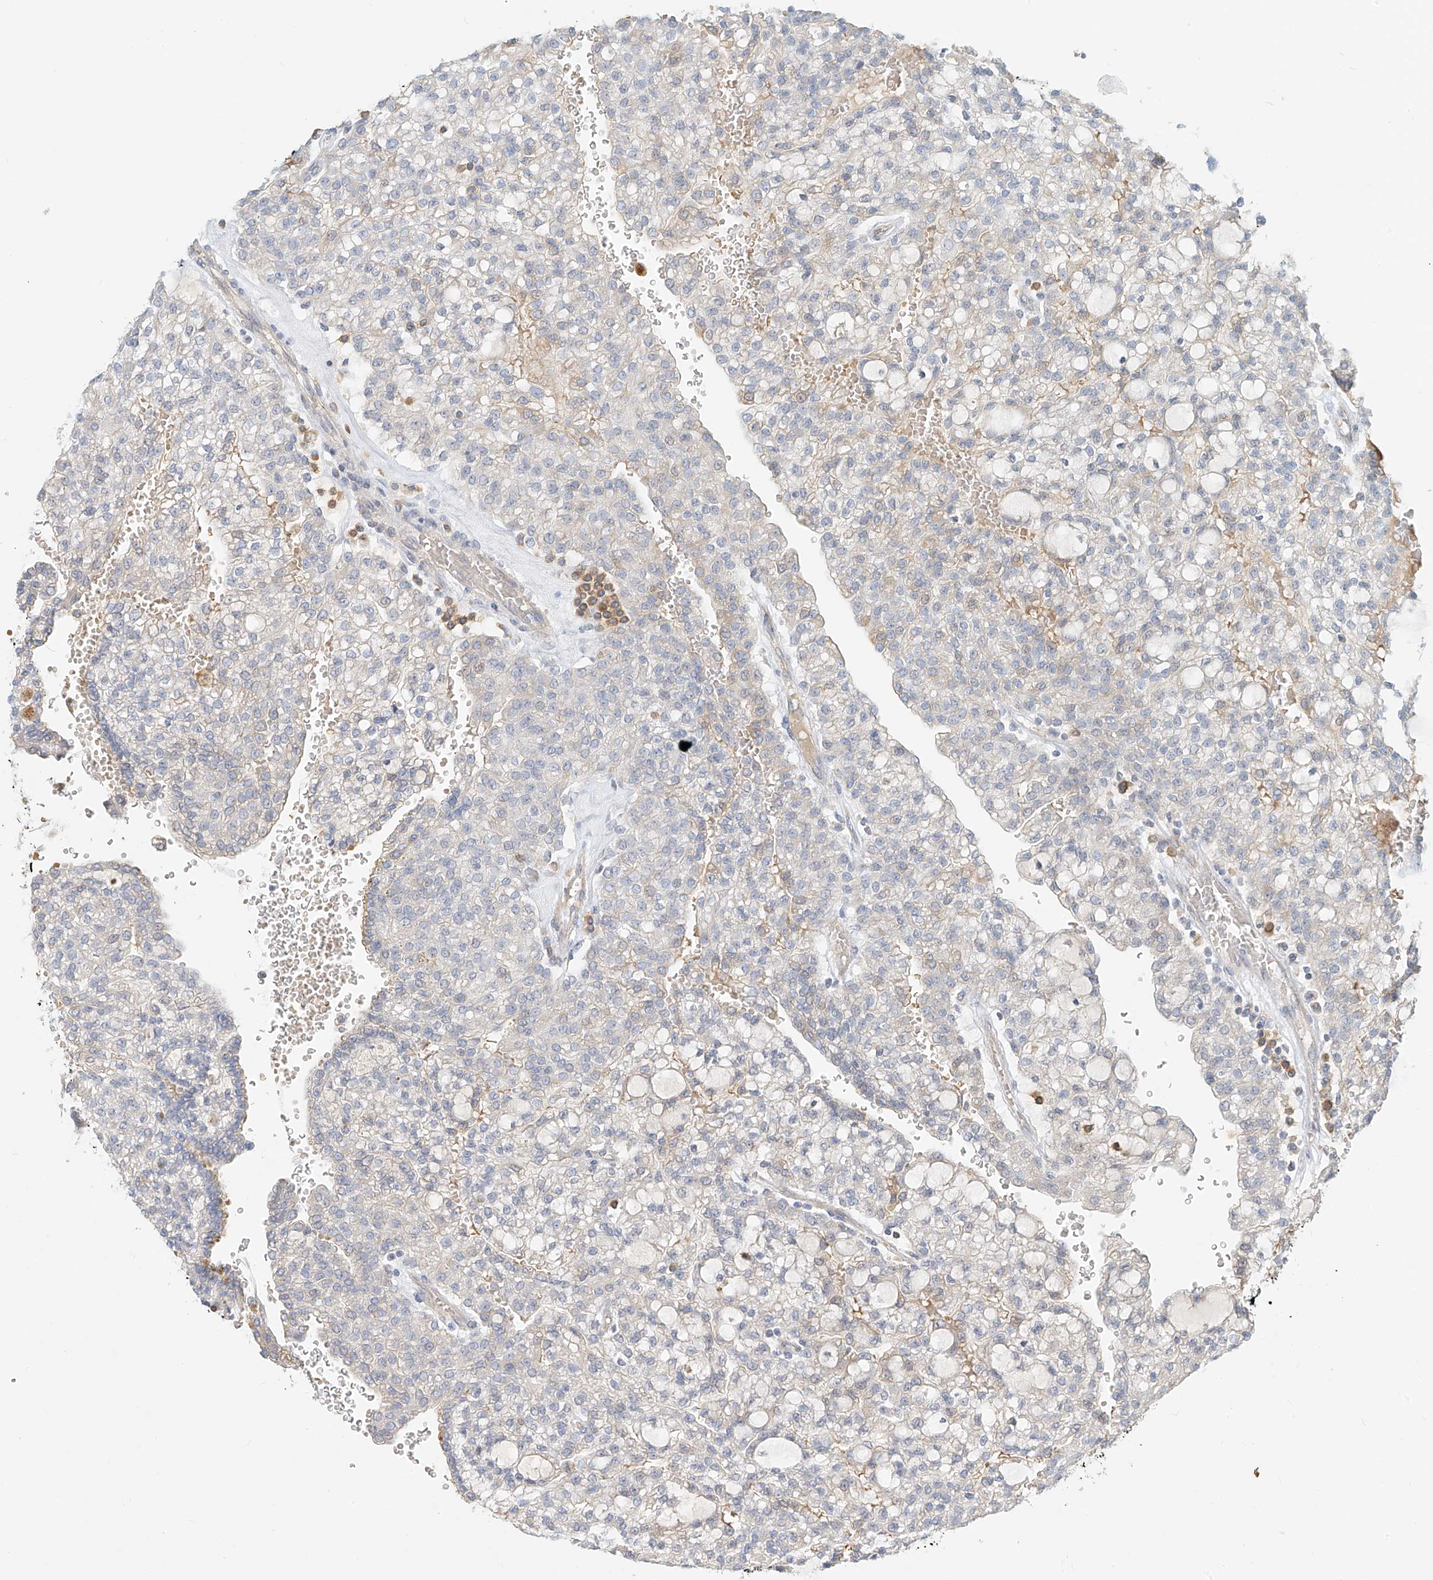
{"staining": {"intensity": "negative", "quantity": "none", "location": "none"}, "tissue": "renal cancer", "cell_type": "Tumor cells", "image_type": "cancer", "snomed": [{"axis": "morphology", "description": "Adenocarcinoma, NOS"}, {"axis": "topography", "description": "Kidney"}], "caption": "Immunohistochemistry (IHC) histopathology image of neoplastic tissue: human adenocarcinoma (renal) stained with DAB reveals no significant protein staining in tumor cells.", "gene": "SYTL3", "patient": {"sex": "male", "age": 63}}